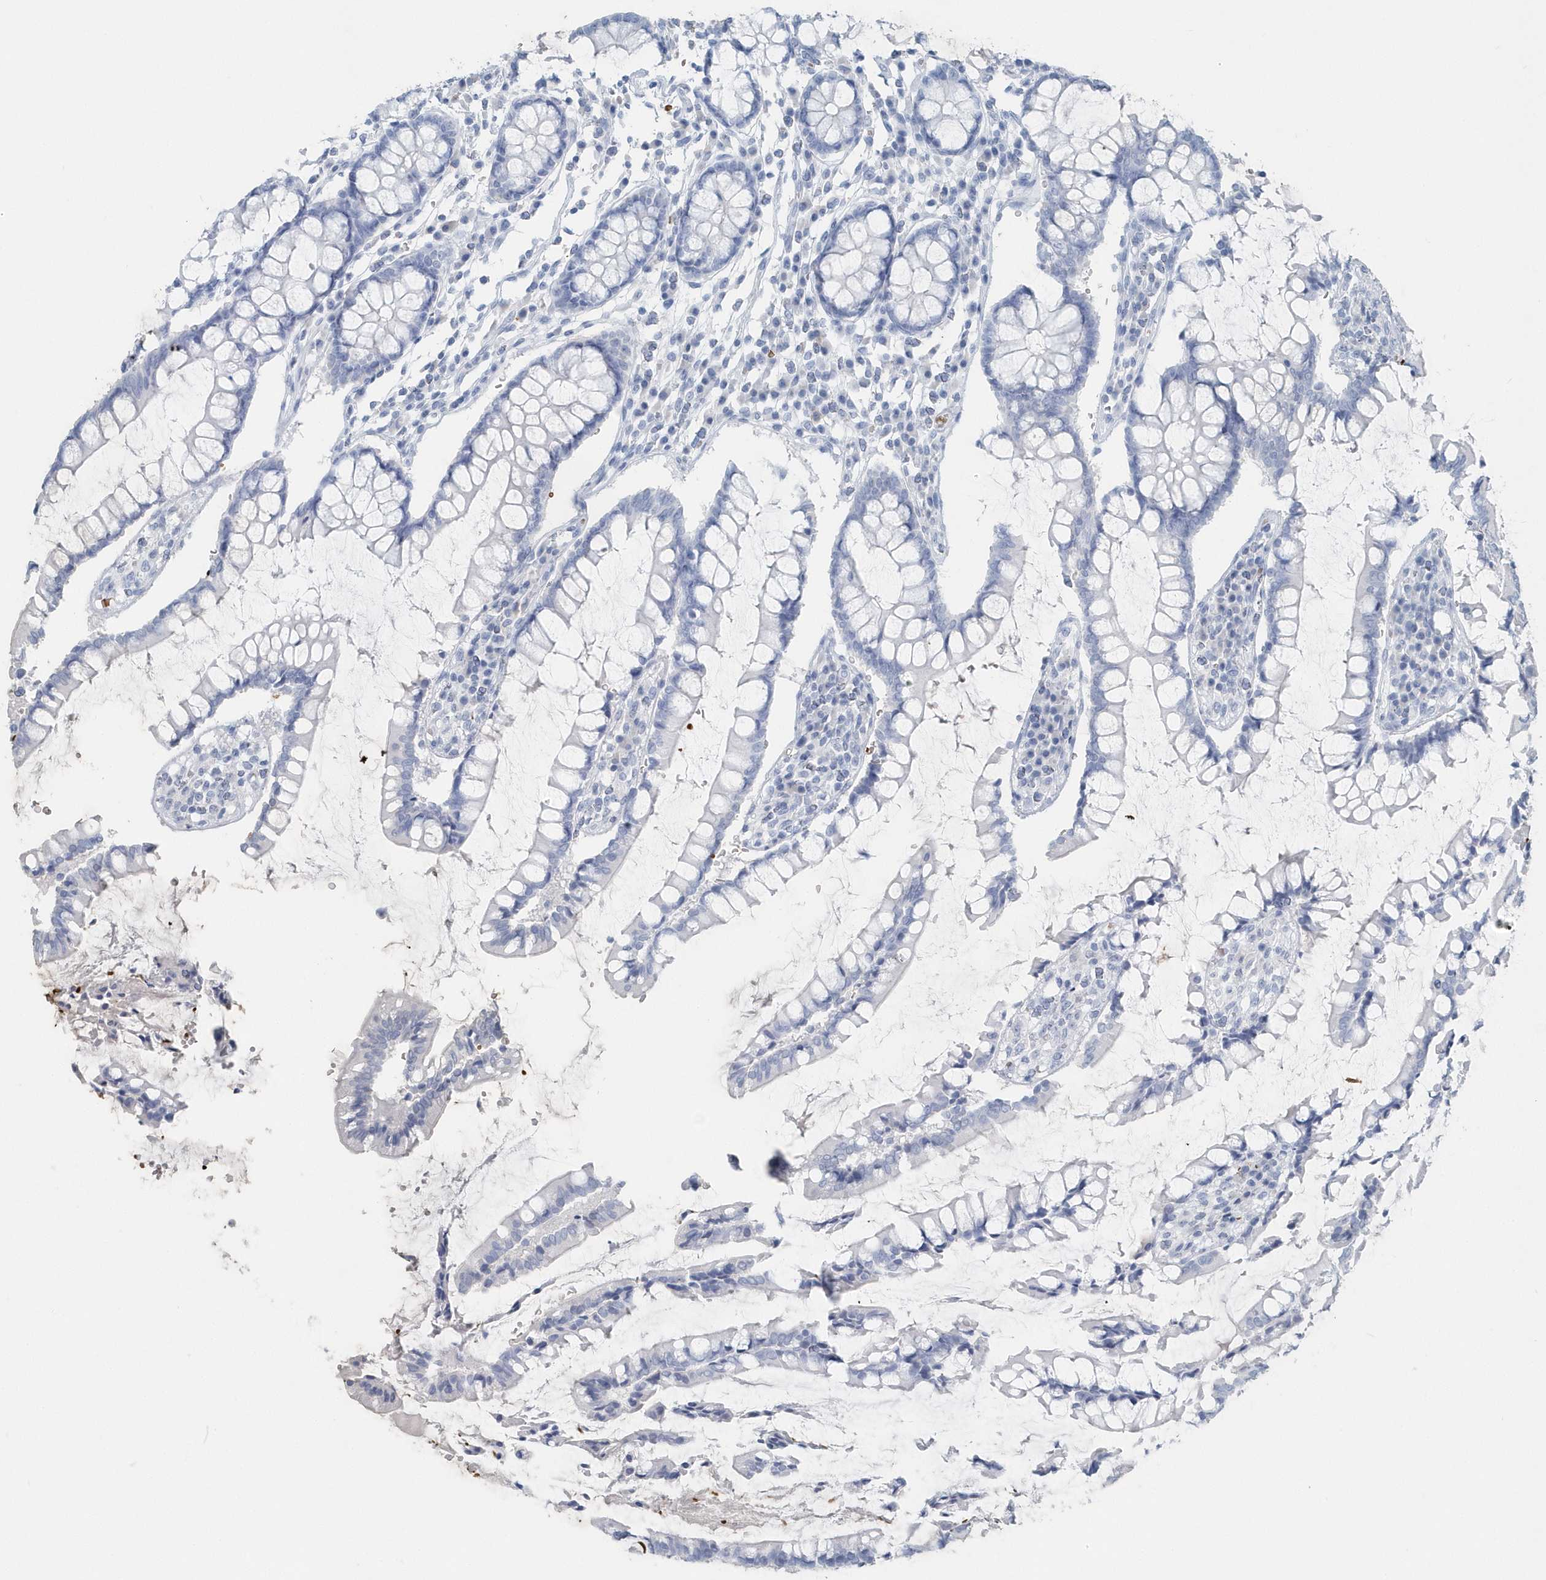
{"staining": {"intensity": "negative", "quantity": "none", "location": "none"}, "tissue": "colon", "cell_type": "Endothelial cells", "image_type": "normal", "snomed": [{"axis": "morphology", "description": "Normal tissue, NOS"}, {"axis": "topography", "description": "Colon"}], "caption": "The photomicrograph shows no significant expression in endothelial cells of colon. (DAB IHC, high magnification).", "gene": "HBA2", "patient": {"sex": "female", "age": 79}}